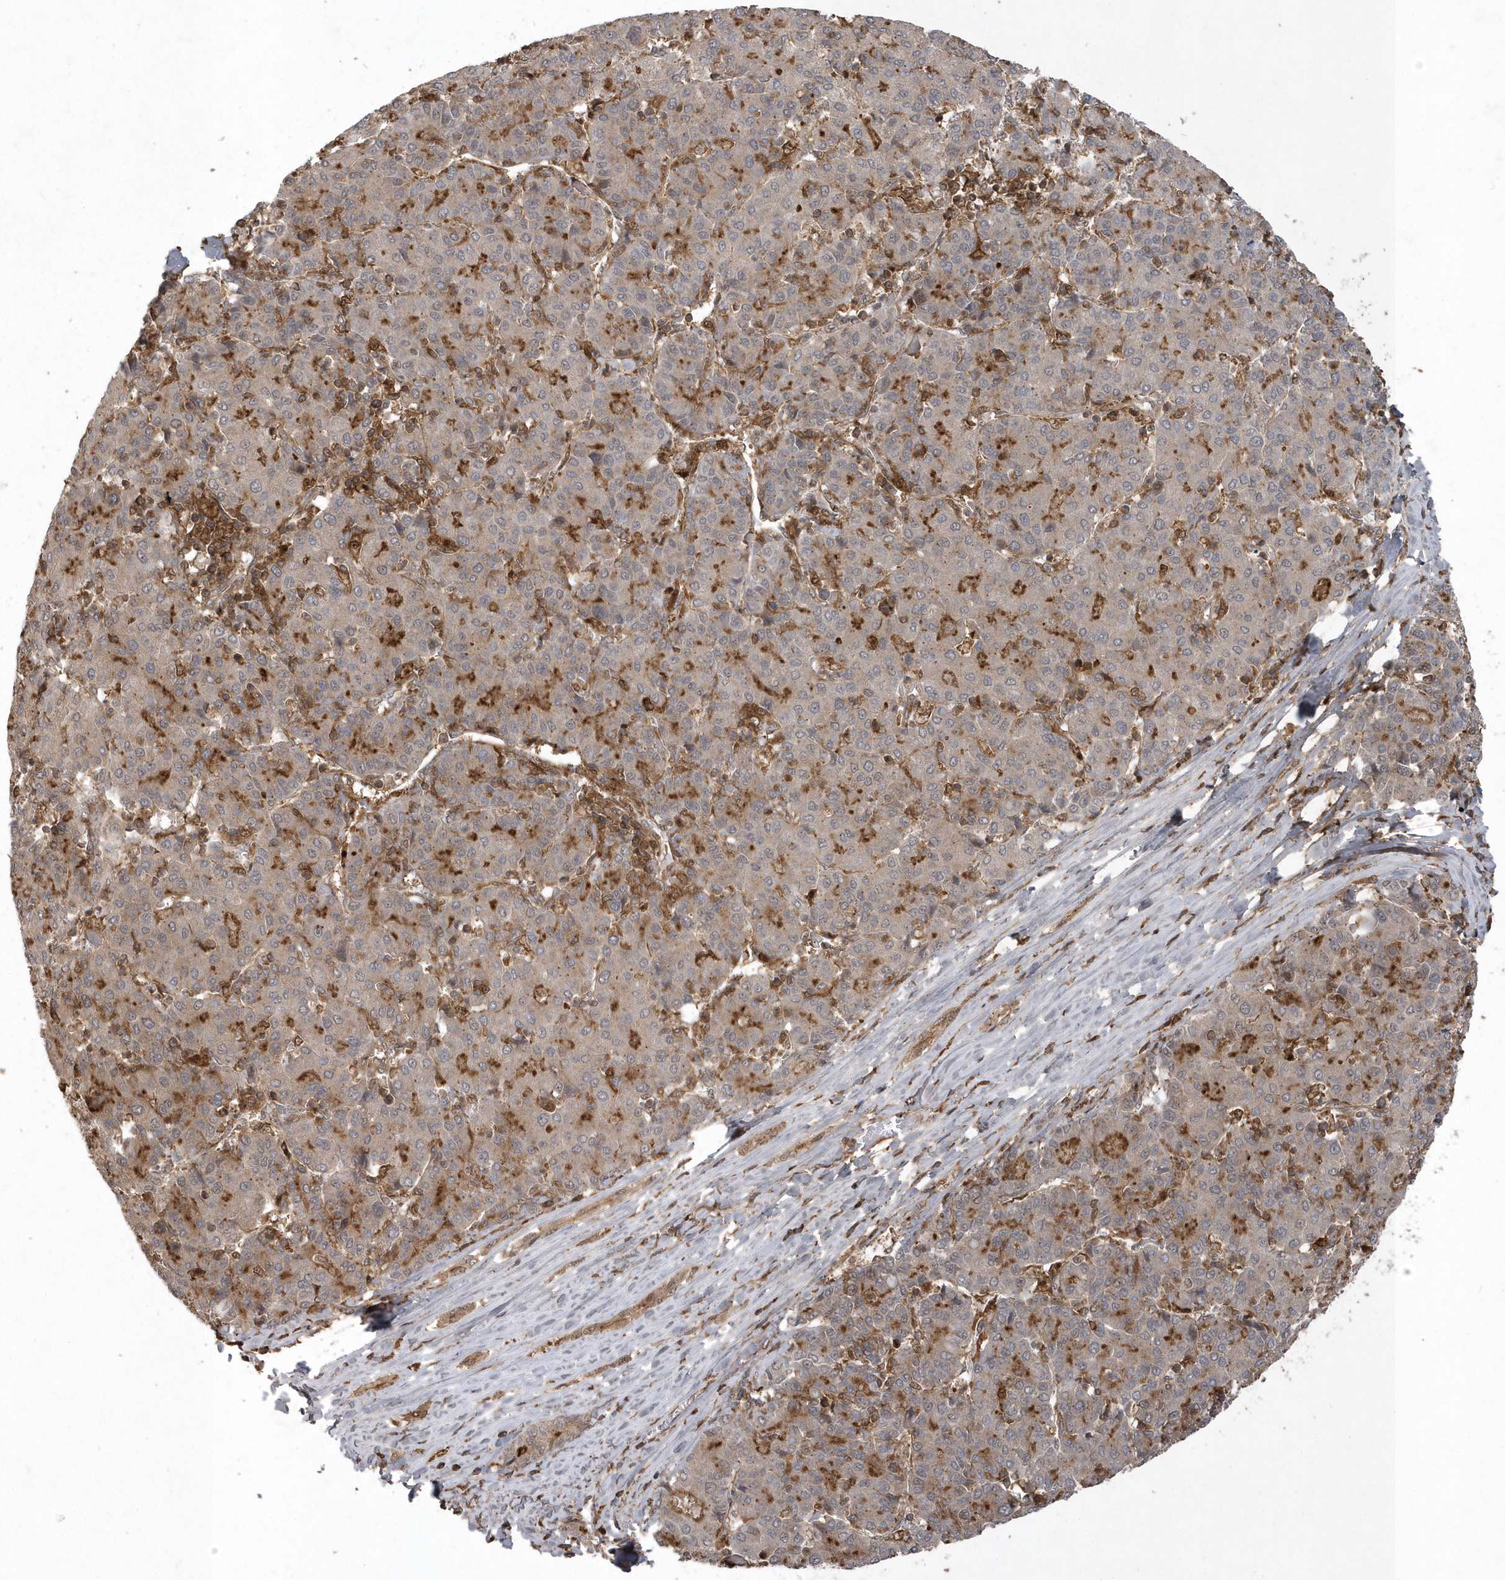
{"staining": {"intensity": "moderate", "quantity": ">75%", "location": "cytoplasmic/membranous"}, "tissue": "liver cancer", "cell_type": "Tumor cells", "image_type": "cancer", "snomed": [{"axis": "morphology", "description": "Carcinoma, Hepatocellular, NOS"}, {"axis": "topography", "description": "Liver"}], "caption": "Human liver hepatocellular carcinoma stained with a brown dye reveals moderate cytoplasmic/membranous positive expression in about >75% of tumor cells.", "gene": "LACC1", "patient": {"sex": "male", "age": 65}}